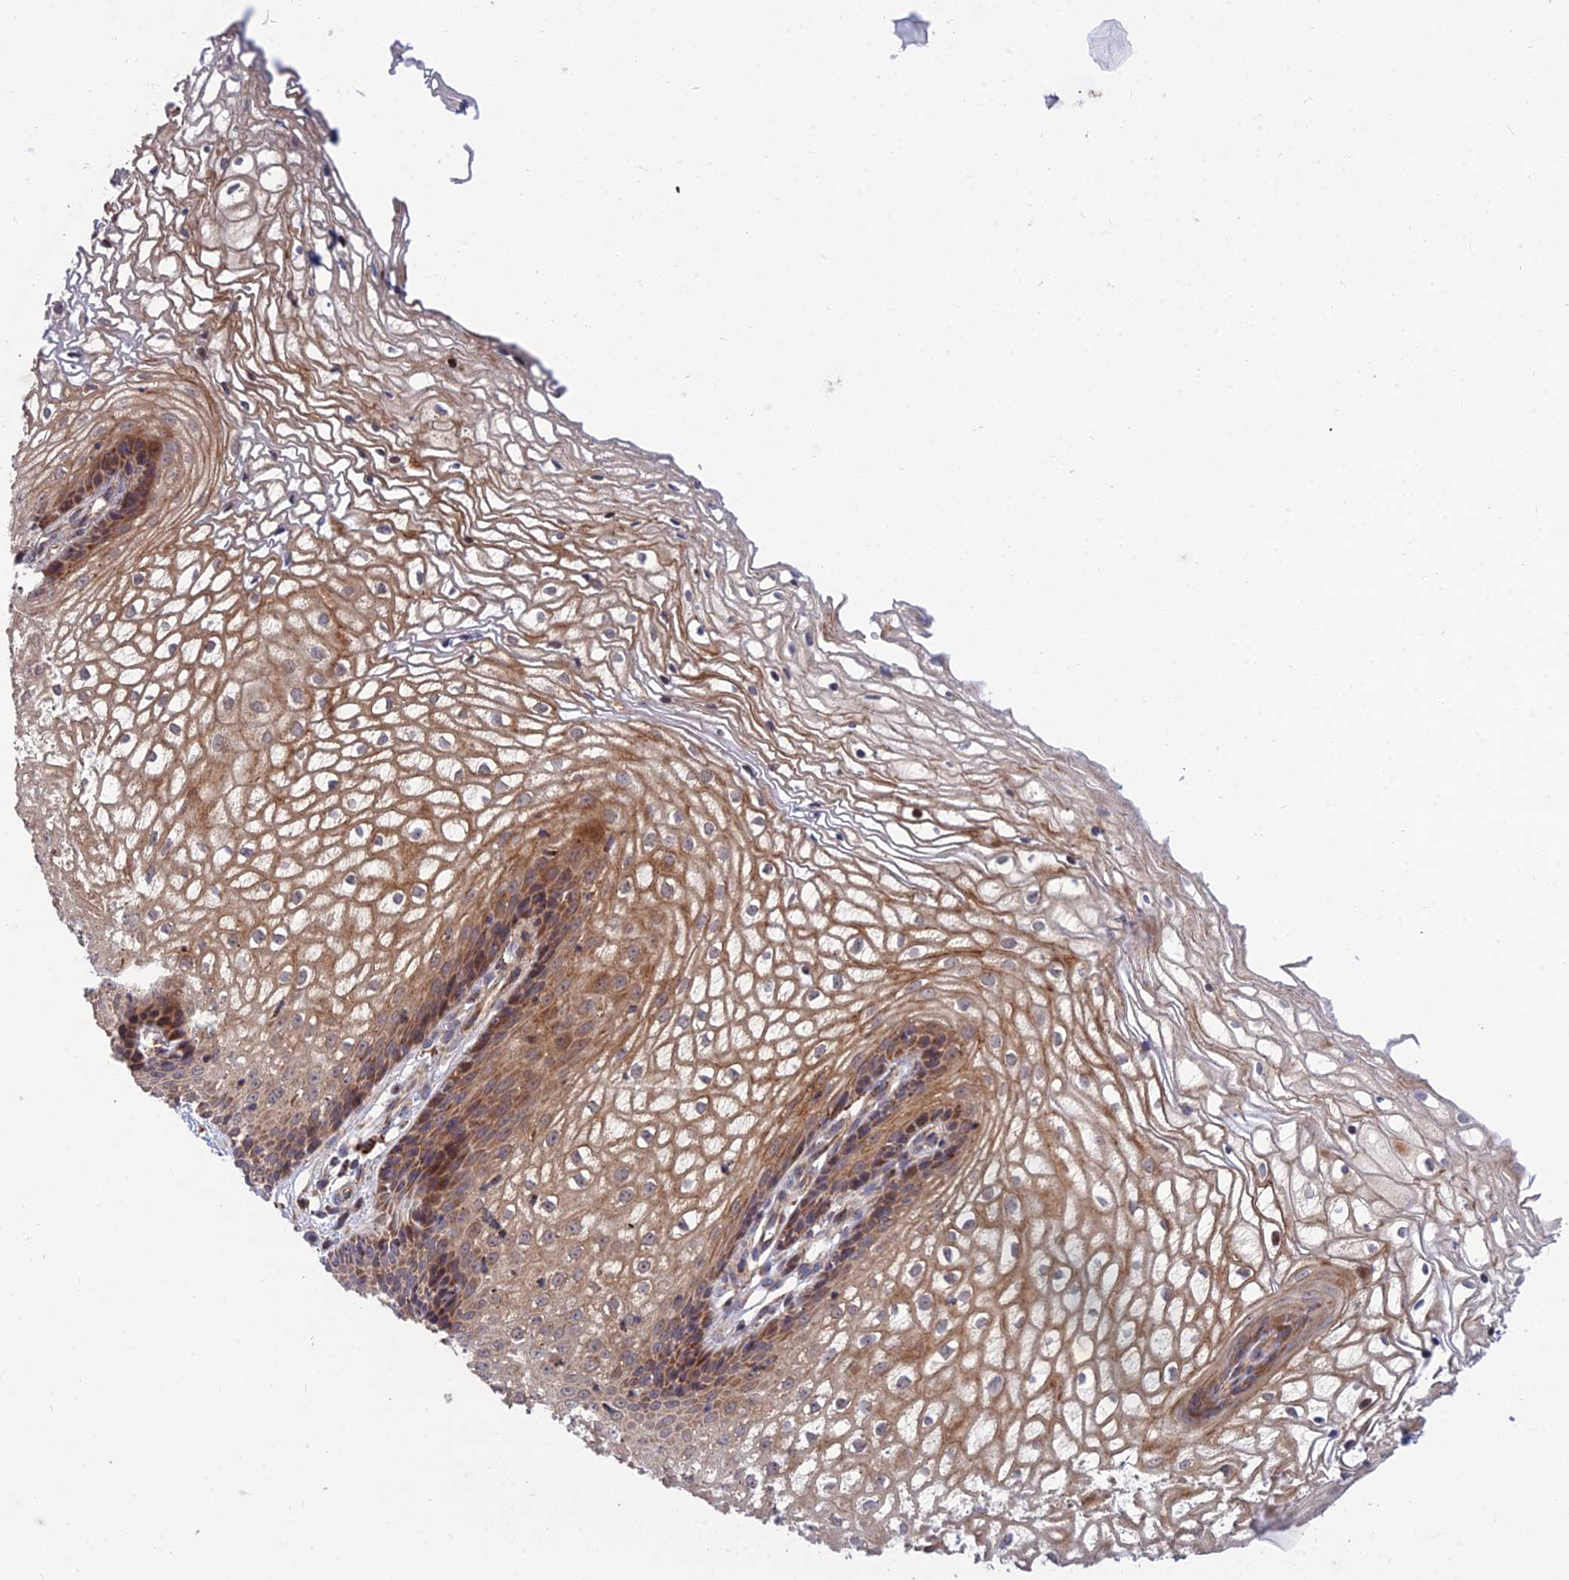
{"staining": {"intensity": "moderate", "quantity": ">75%", "location": "cytoplasmic/membranous"}, "tissue": "vagina", "cell_type": "Squamous epithelial cells", "image_type": "normal", "snomed": [{"axis": "morphology", "description": "Normal tissue, NOS"}, {"axis": "topography", "description": "Vagina"}], "caption": "Squamous epithelial cells reveal medium levels of moderate cytoplasmic/membranous staining in approximately >75% of cells in unremarkable vagina.", "gene": "RIC8B", "patient": {"sex": "female", "age": 34}}